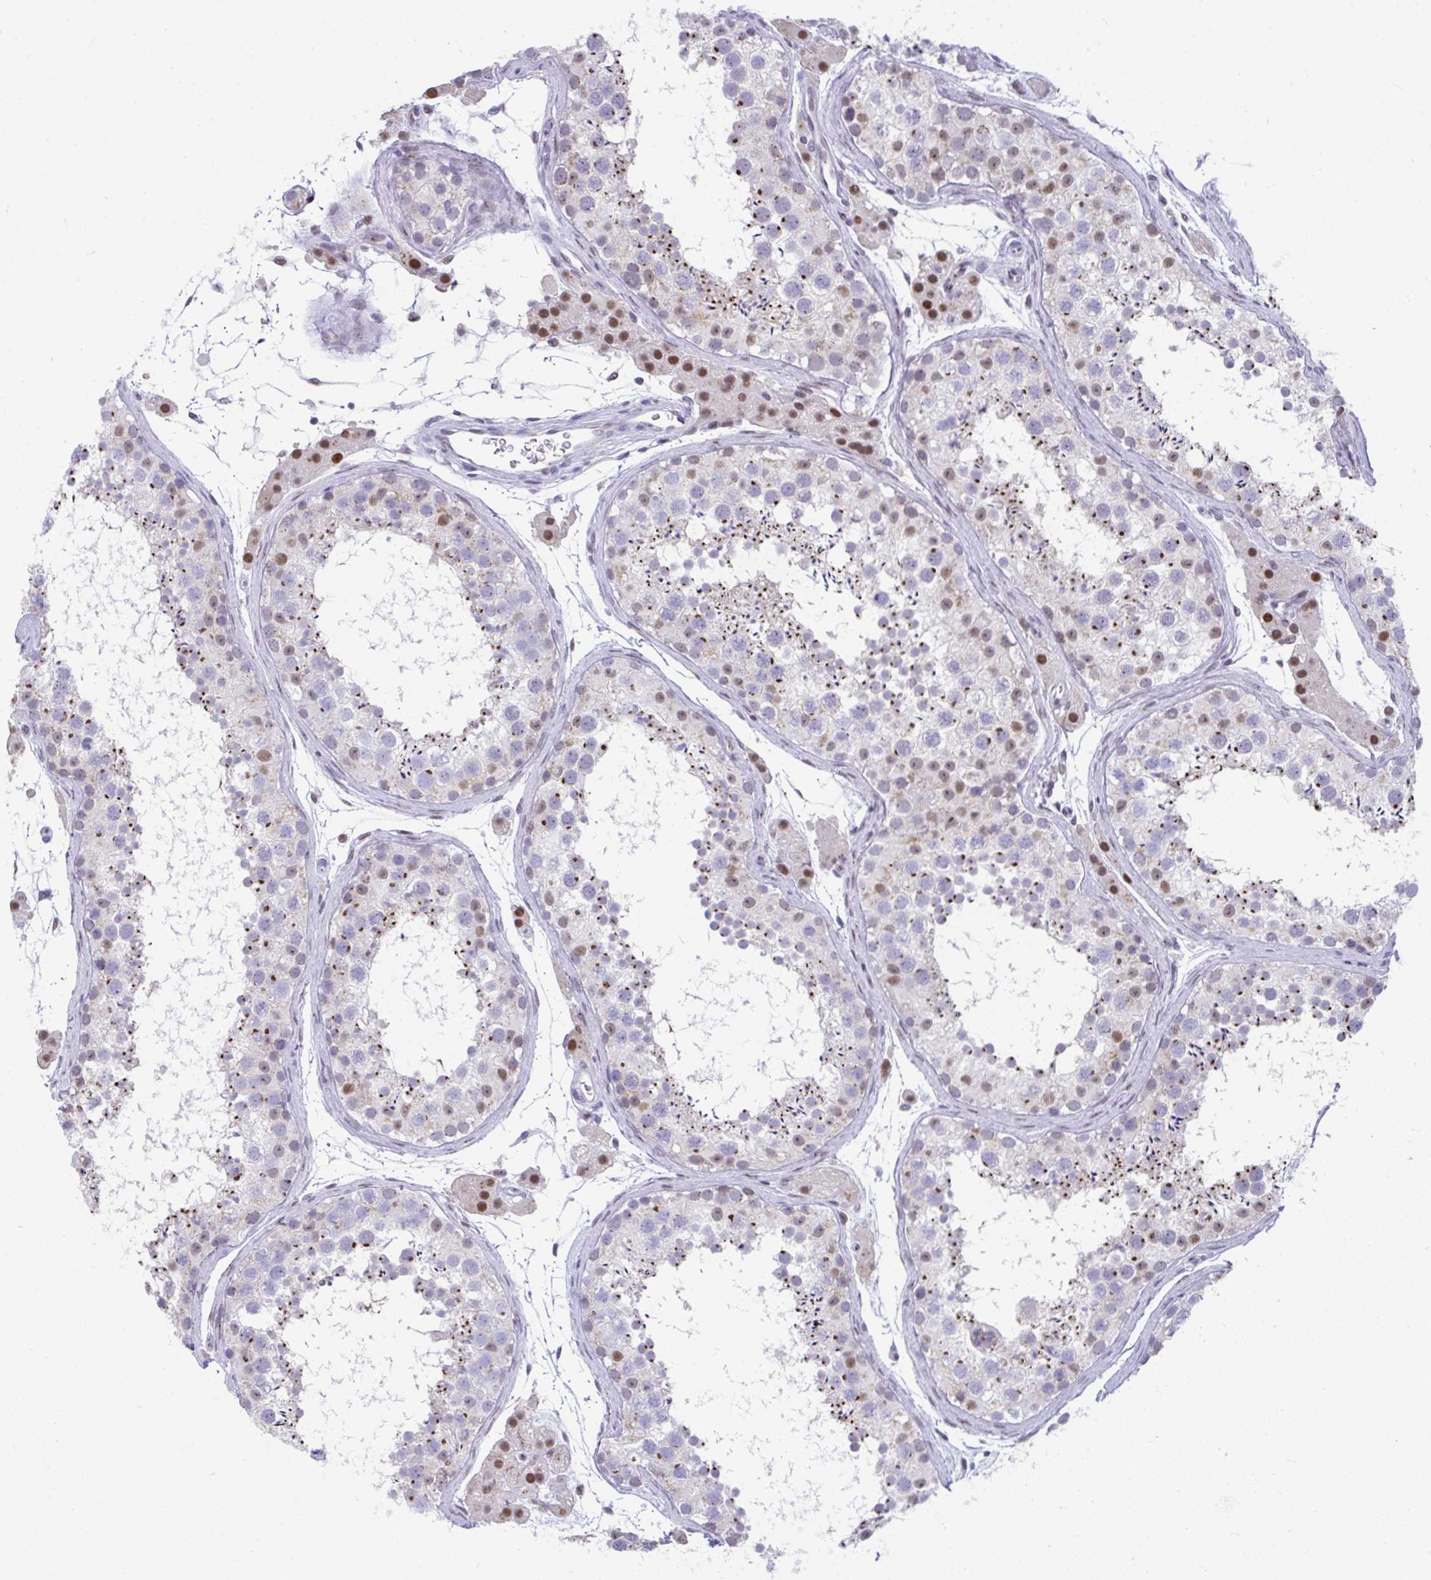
{"staining": {"intensity": "moderate", "quantity": "25%-75%", "location": "cytoplasmic/membranous,nuclear"}, "tissue": "testis", "cell_type": "Cells in seminiferous ducts", "image_type": "normal", "snomed": [{"axis": "morphology", "description": "Normal tissue, NOS"}, {"axis": "topography", "description": "Testis"}], "caption": "This histopathology image displays IHC staining of unremarkable testis, with medium moderate cytoplasmic/membranous,nuclear expression in about 25%-75% of cells in seminiferous ducts.", "gene": "SLC35C2", "patient": {"sex": "male", "age": 41}}